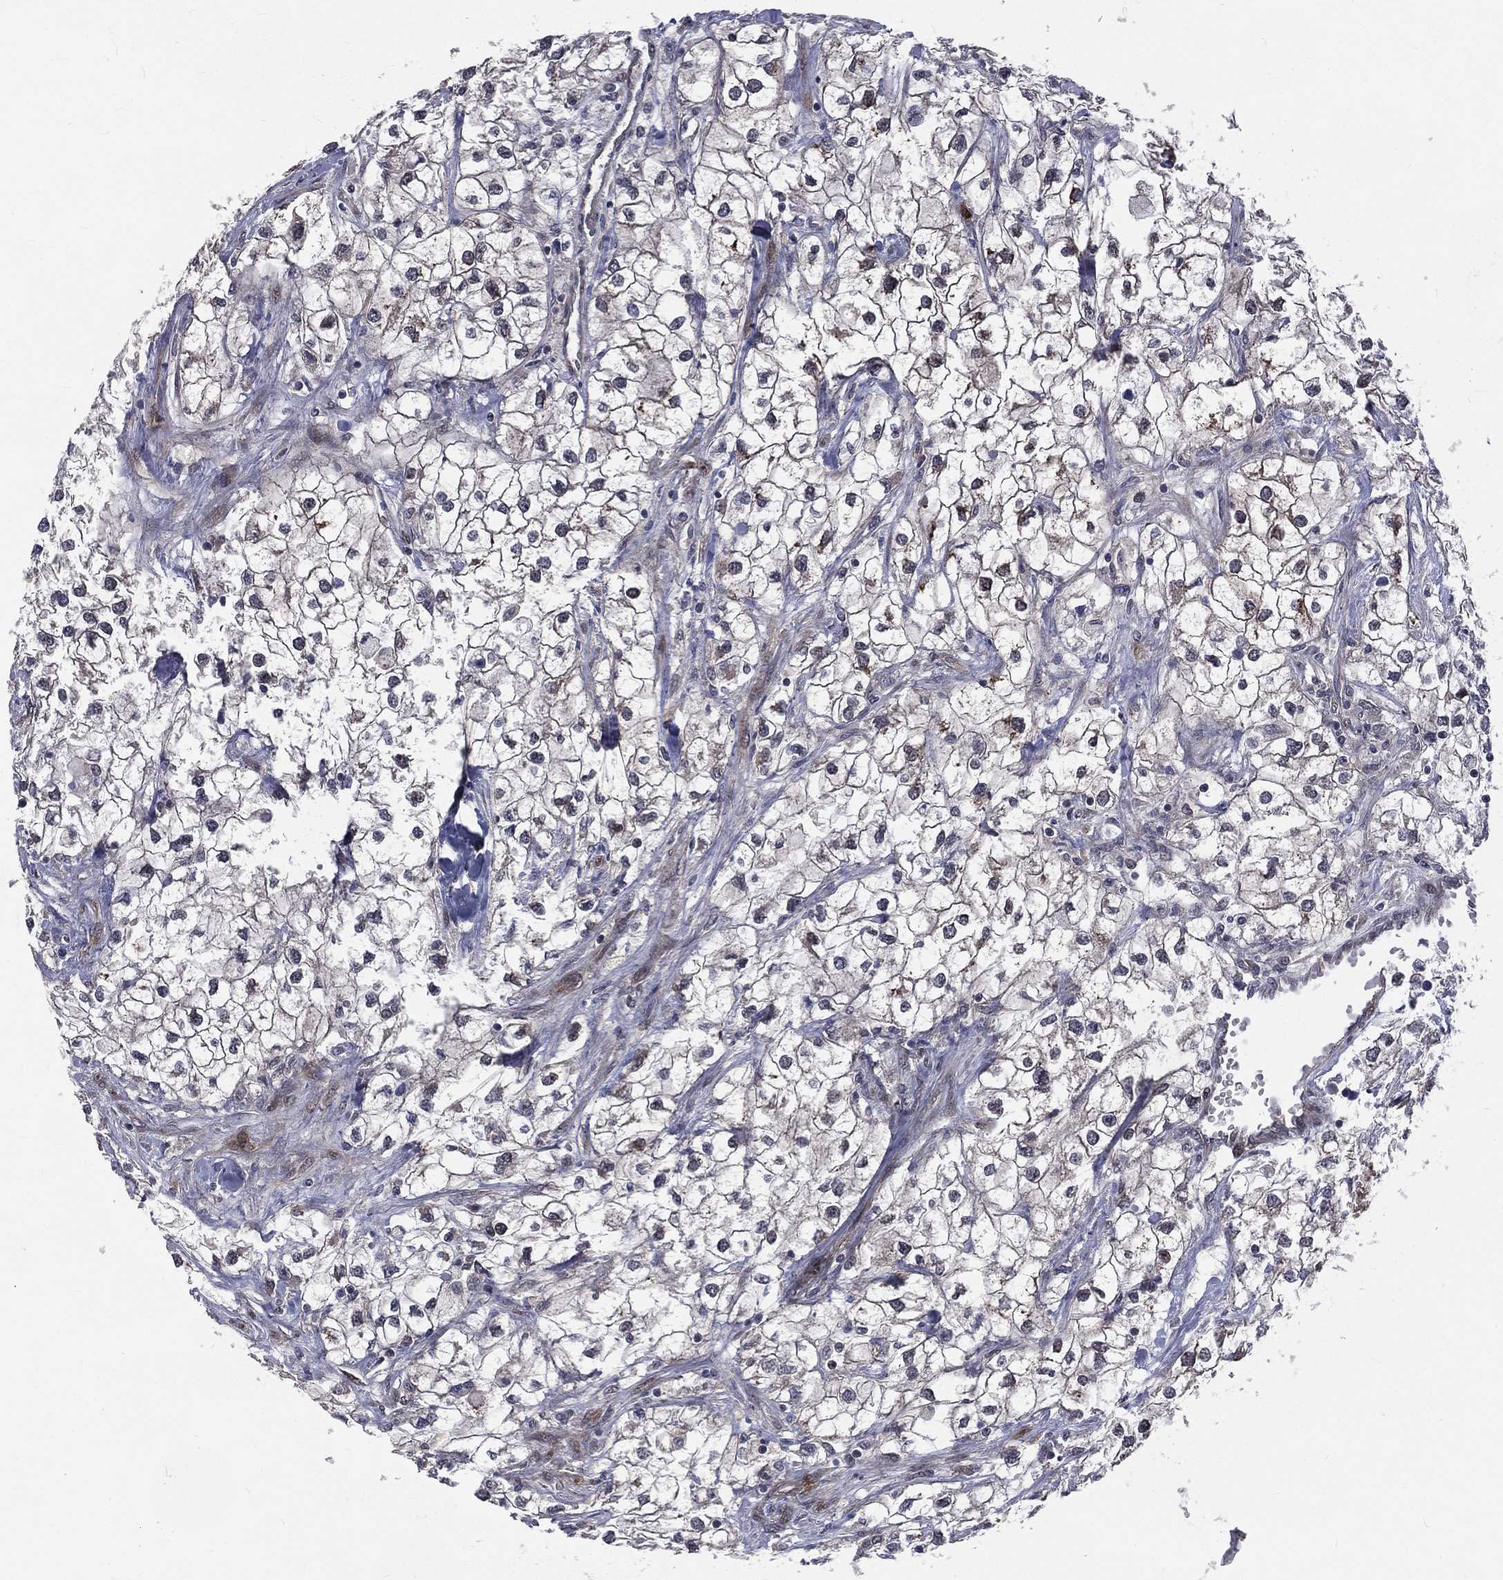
{"staining": {"intensity": "negative", "quantity": "none", "location": "none"}, "tissue": "renal cancer", "cell_type": "Tumor cells", "image_type": "cancer", "snomed": [{"axis": "morphology", "description": "Adenocarcinoma, NOS"}, {"axis": "topography", "description": "Kidney"}], "caption": "Renal adenocarcinoma was stained to show a protein in brown. There is no significant positivity in tumor cells. The staining is performed using DAB (3,3'-diaminobenzidine) brown chromogen with nuclei counter-stained in using hematoxylin.", "gene": "ARL3", "patient": {"sex": "male", "age": 59}}